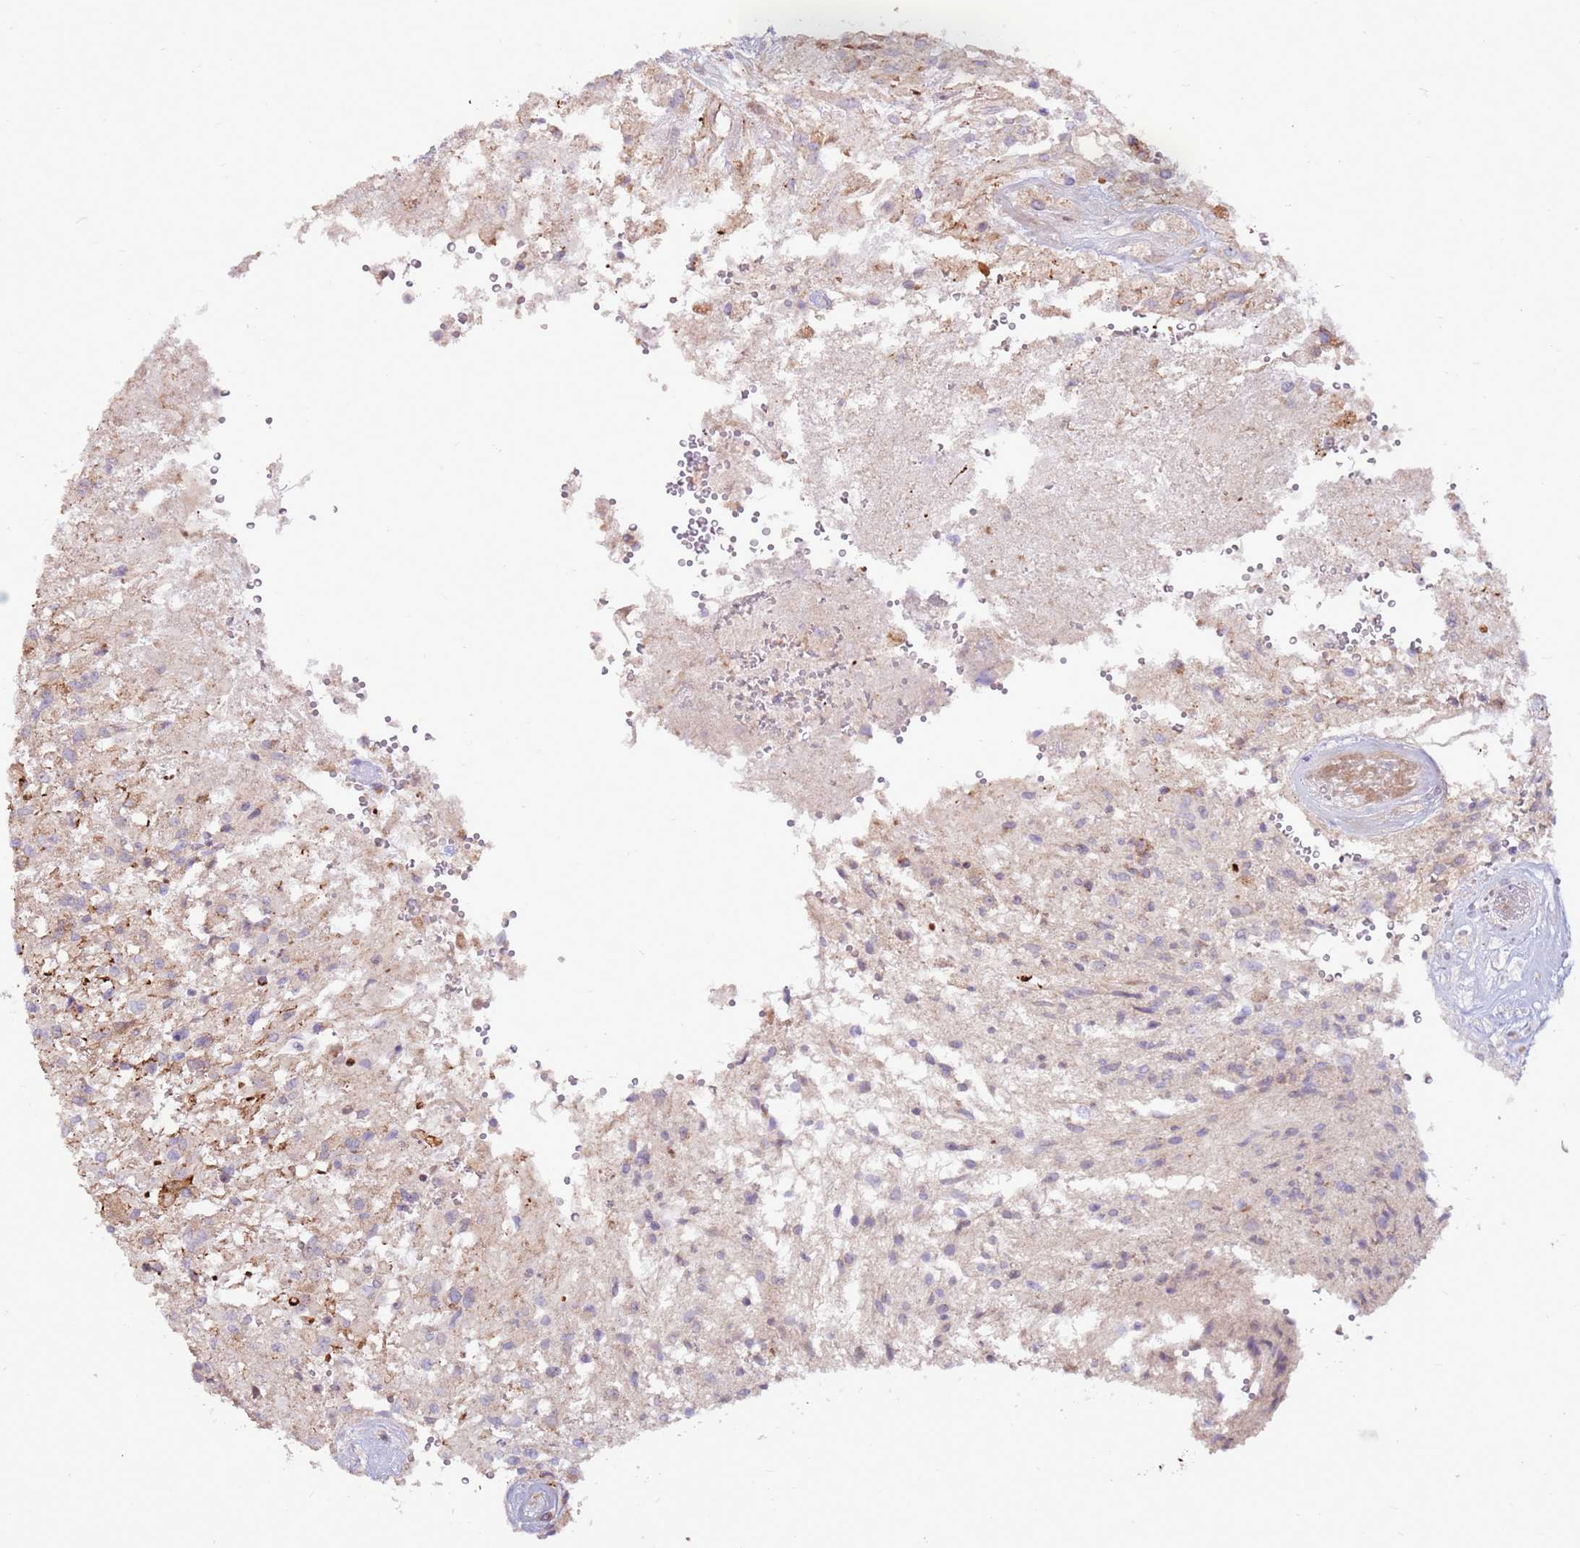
{"staining": {"intensity": "negative", "quantity": "none", "location": "none"}, "tissue": "glioma", "cell_type": "Tumor cells", "image_type": "cancer", "snomed": [{"axis": "morphology", "description": "Glioma, malignant, High grade"}, {"axis": "topography", "description": "Brain"}], "caption": "Immunohistochemical staining of glioma exhibits no significant staining in tumor cells.", "gene": "LGI4", "patient": {"sex": "male", "age": 56}}